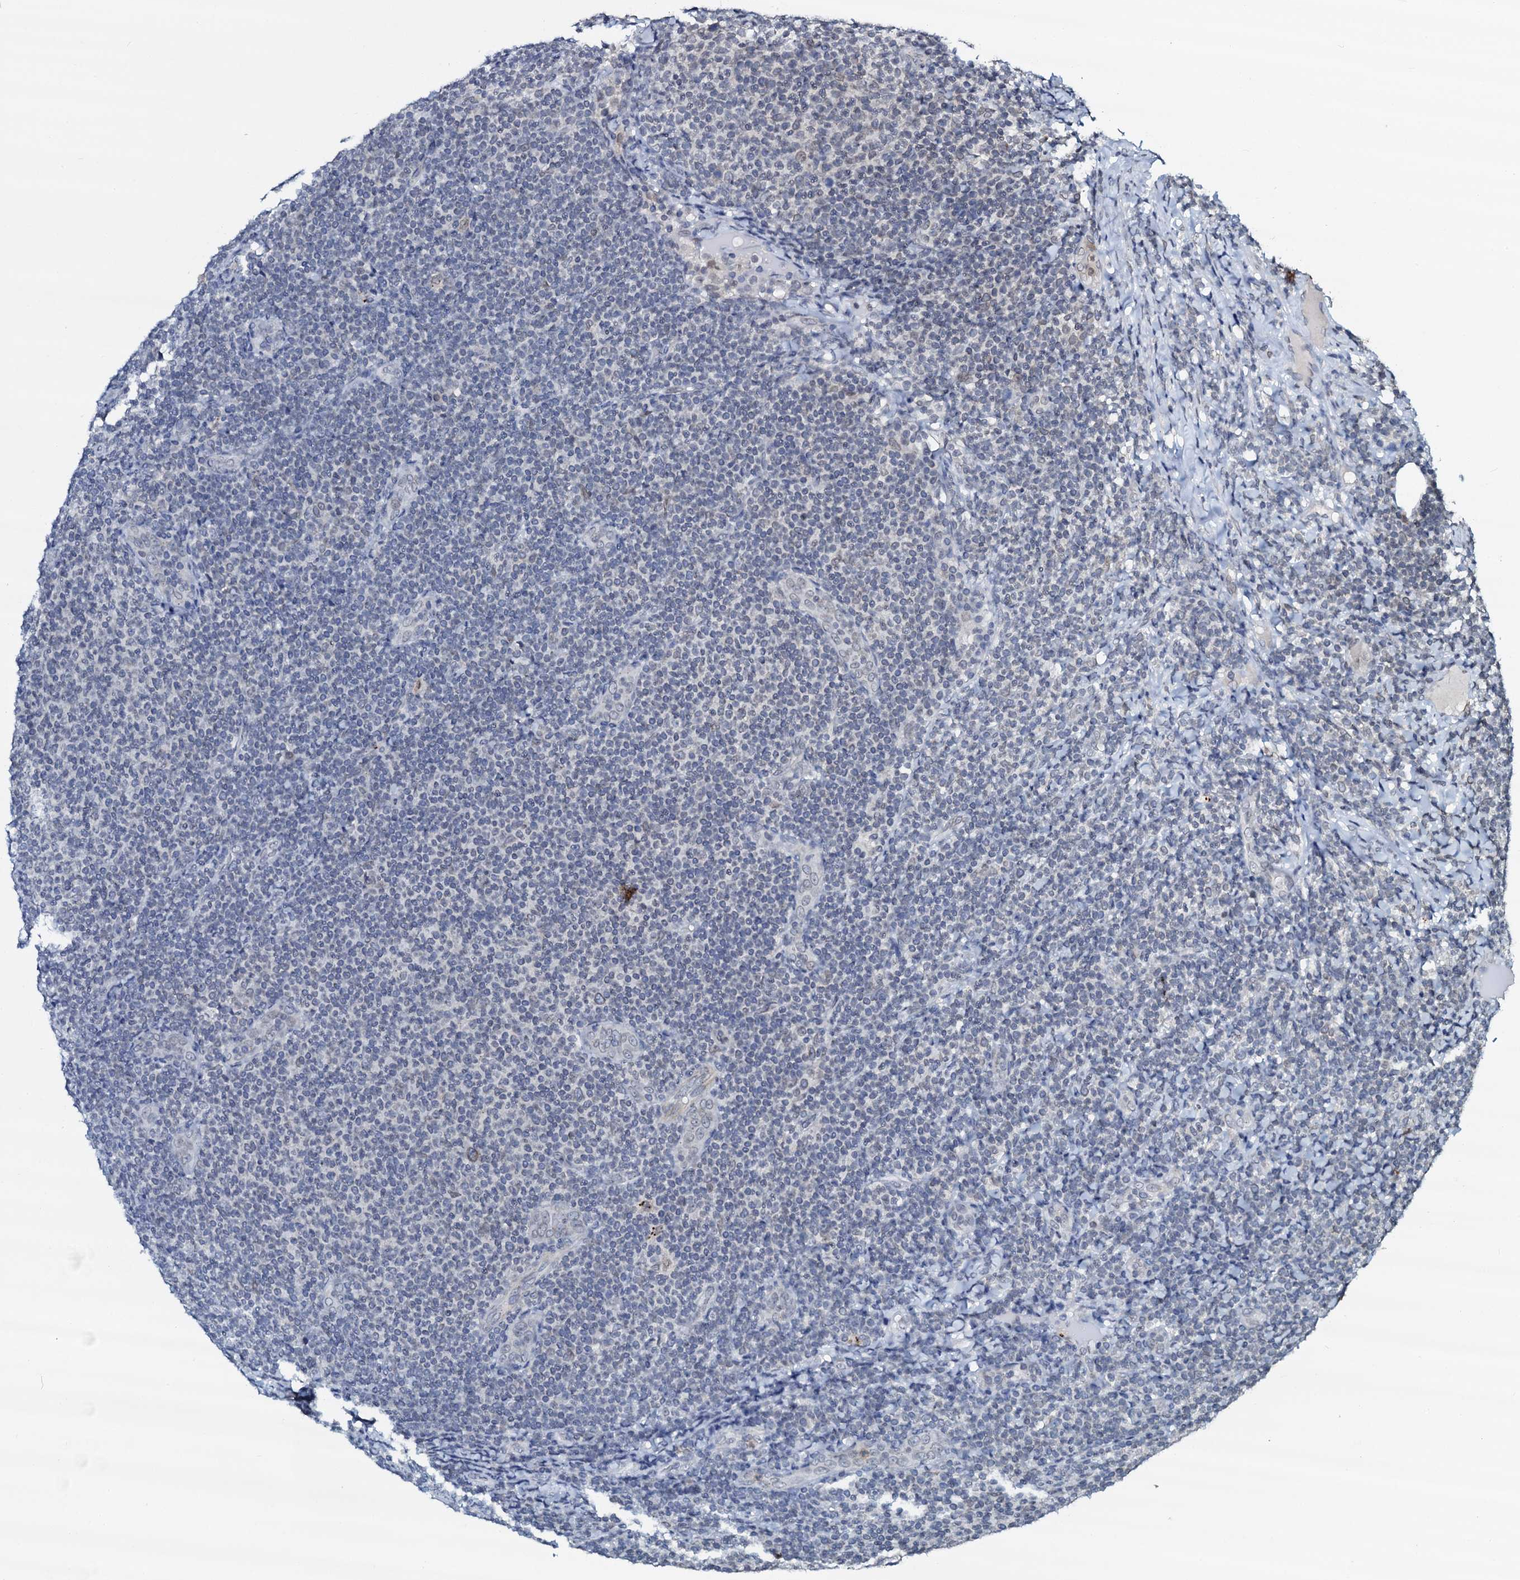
{"staining": {"intensity": "negative", "quantity": "none", "location": "none"}, "tissue": "lymphoma", "cell_type": "Tumor cells", "image_type": "cancer", "snomed": [{"axis": "morphology", "description": "Malignant lymphoma, non-Hodgkin's type, Low grade"}, {"axis": "topography", "description": "Lymph node"}], "caption": "The histopathology image reveals no significant staining in tumor cells of lymphoma. (Brightfield microscopy of DAB (3,3'-diaminobenzidine) immunohistochemistry (IHC) at high magnification).", "gene": "SNTA1", "patient": {"sex": "male", "age": 66}}